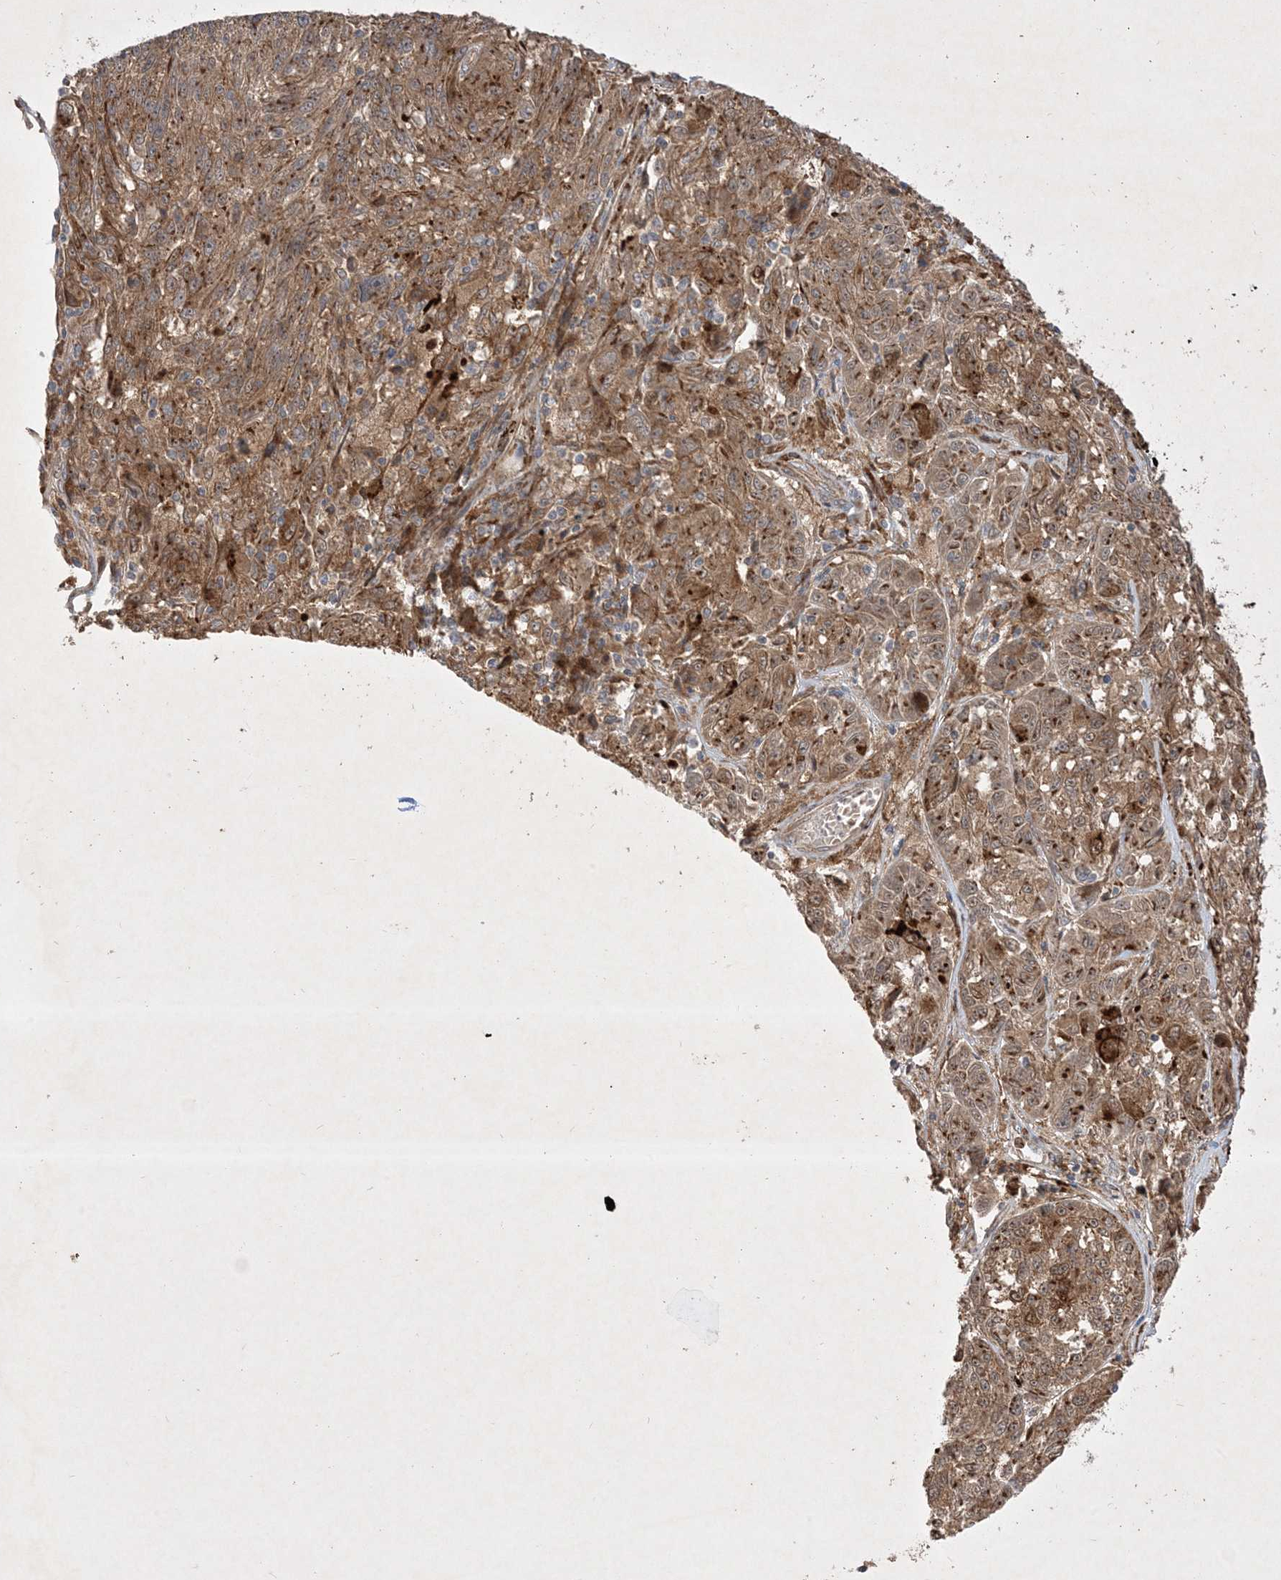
{"staining": {"intensity": "moderate", "quantity": ">75%", "location": "cytoplasmic/membranous"}, "tissue": "melanoma", "cell_type": "Tumor cells", "image_type": "cancer", "snomed": [{"axis": "morphology", "description": "Malignant melanoma, NOS"}, {"axis": "topography", "description": "Skin"}], "caption": "This micrograph displays melanoma stained with immunohistochemistry to label a protein in brown. The cytoplasmic/membranous of tumor cells show moderate positivity for the protein. Nuclei are counter-stained blue.", "gene": "IFT57", "patient": {"sex": "male", "age": 53}}